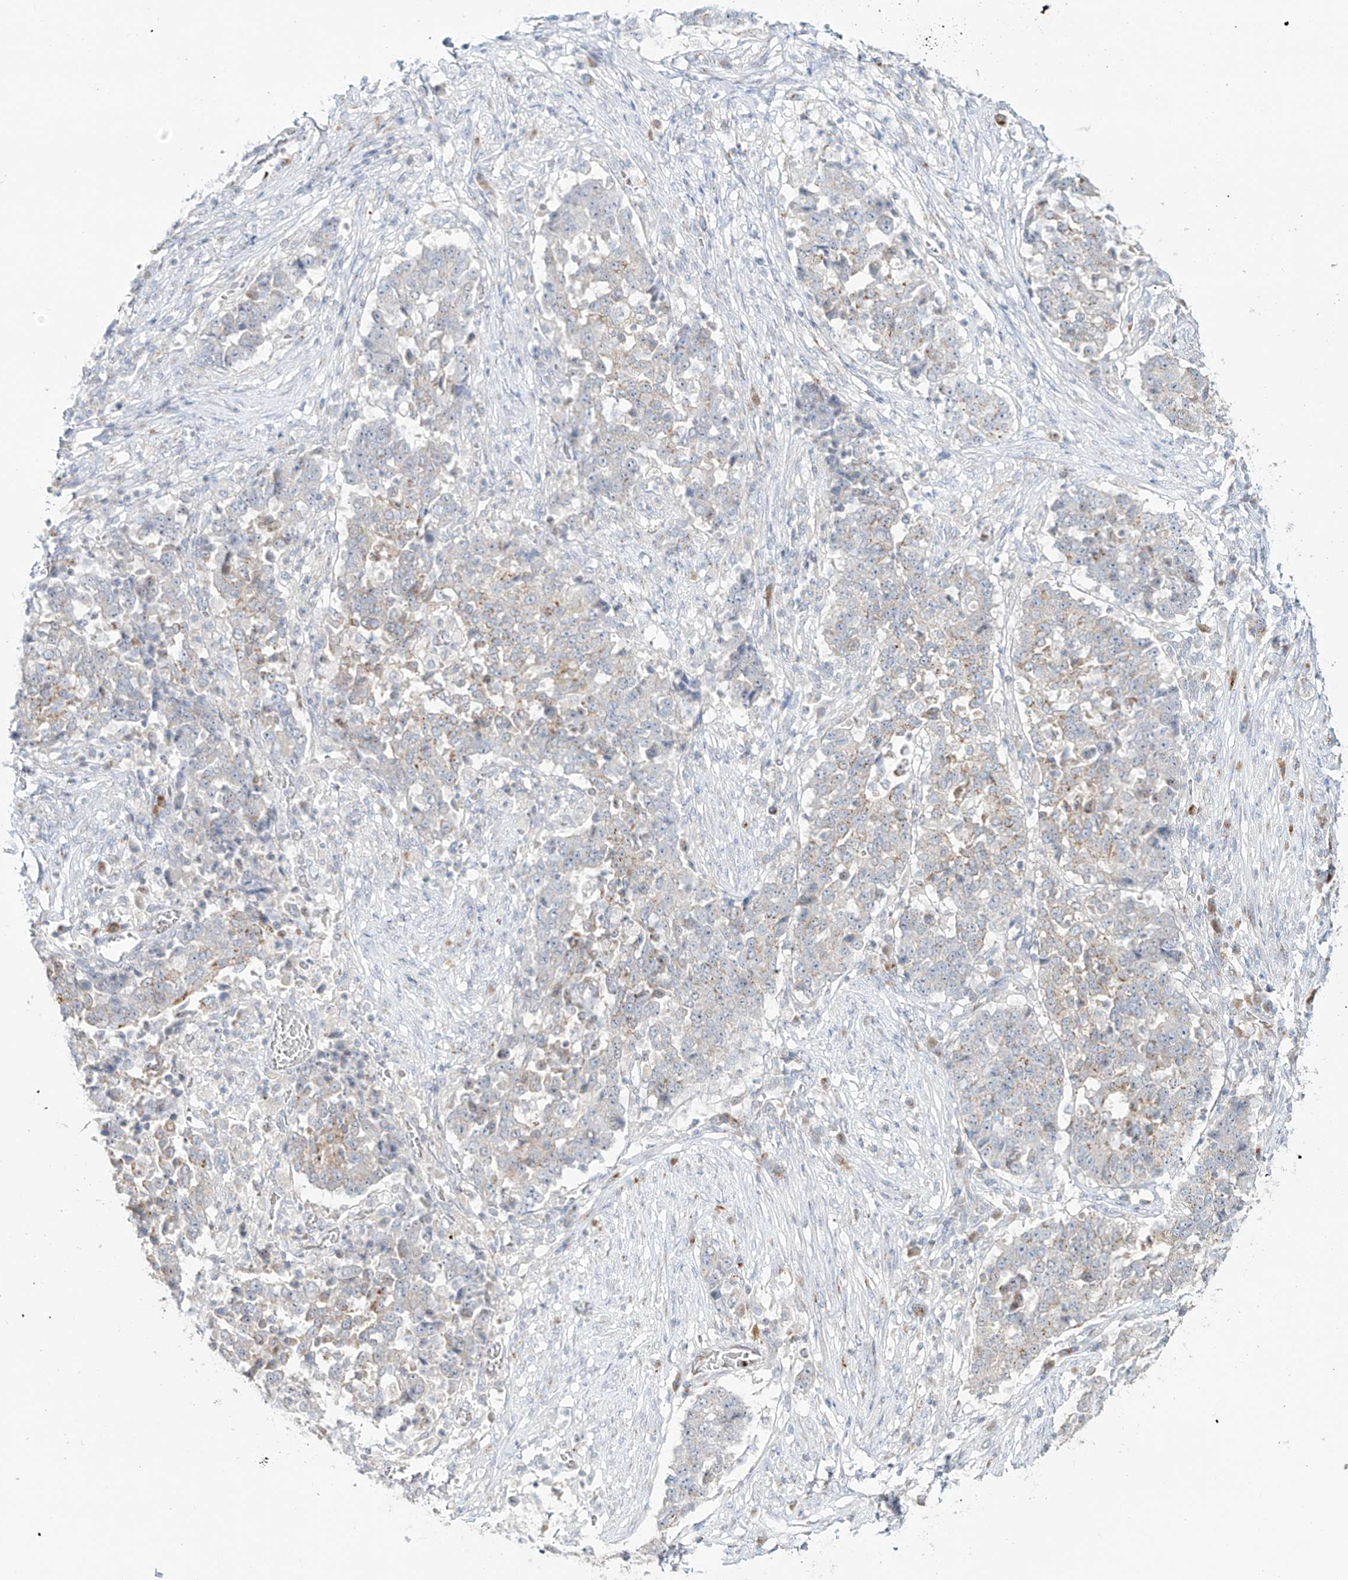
{"staining": {"intensity": "weak", "quantity": "<25%", "location": "cytoplasmic/membranous"}, "tissue": "stomach cancer", "cell_type": "Tumor cells", "image_type": "cancer", "snomed": [{"axis": "morphology", "description": "Adenocarcinoma, NOS"}, {"axis": "topography", "description": "Stomach"}], "caption": "DAB (3,3'-diaminobenzidine) immunohistochemical staining of human stomach cancer demonstrates no significant positivity in tumor cells.", "gene": "BSDC1", "patient": {"sex": "male", "age": 59}}